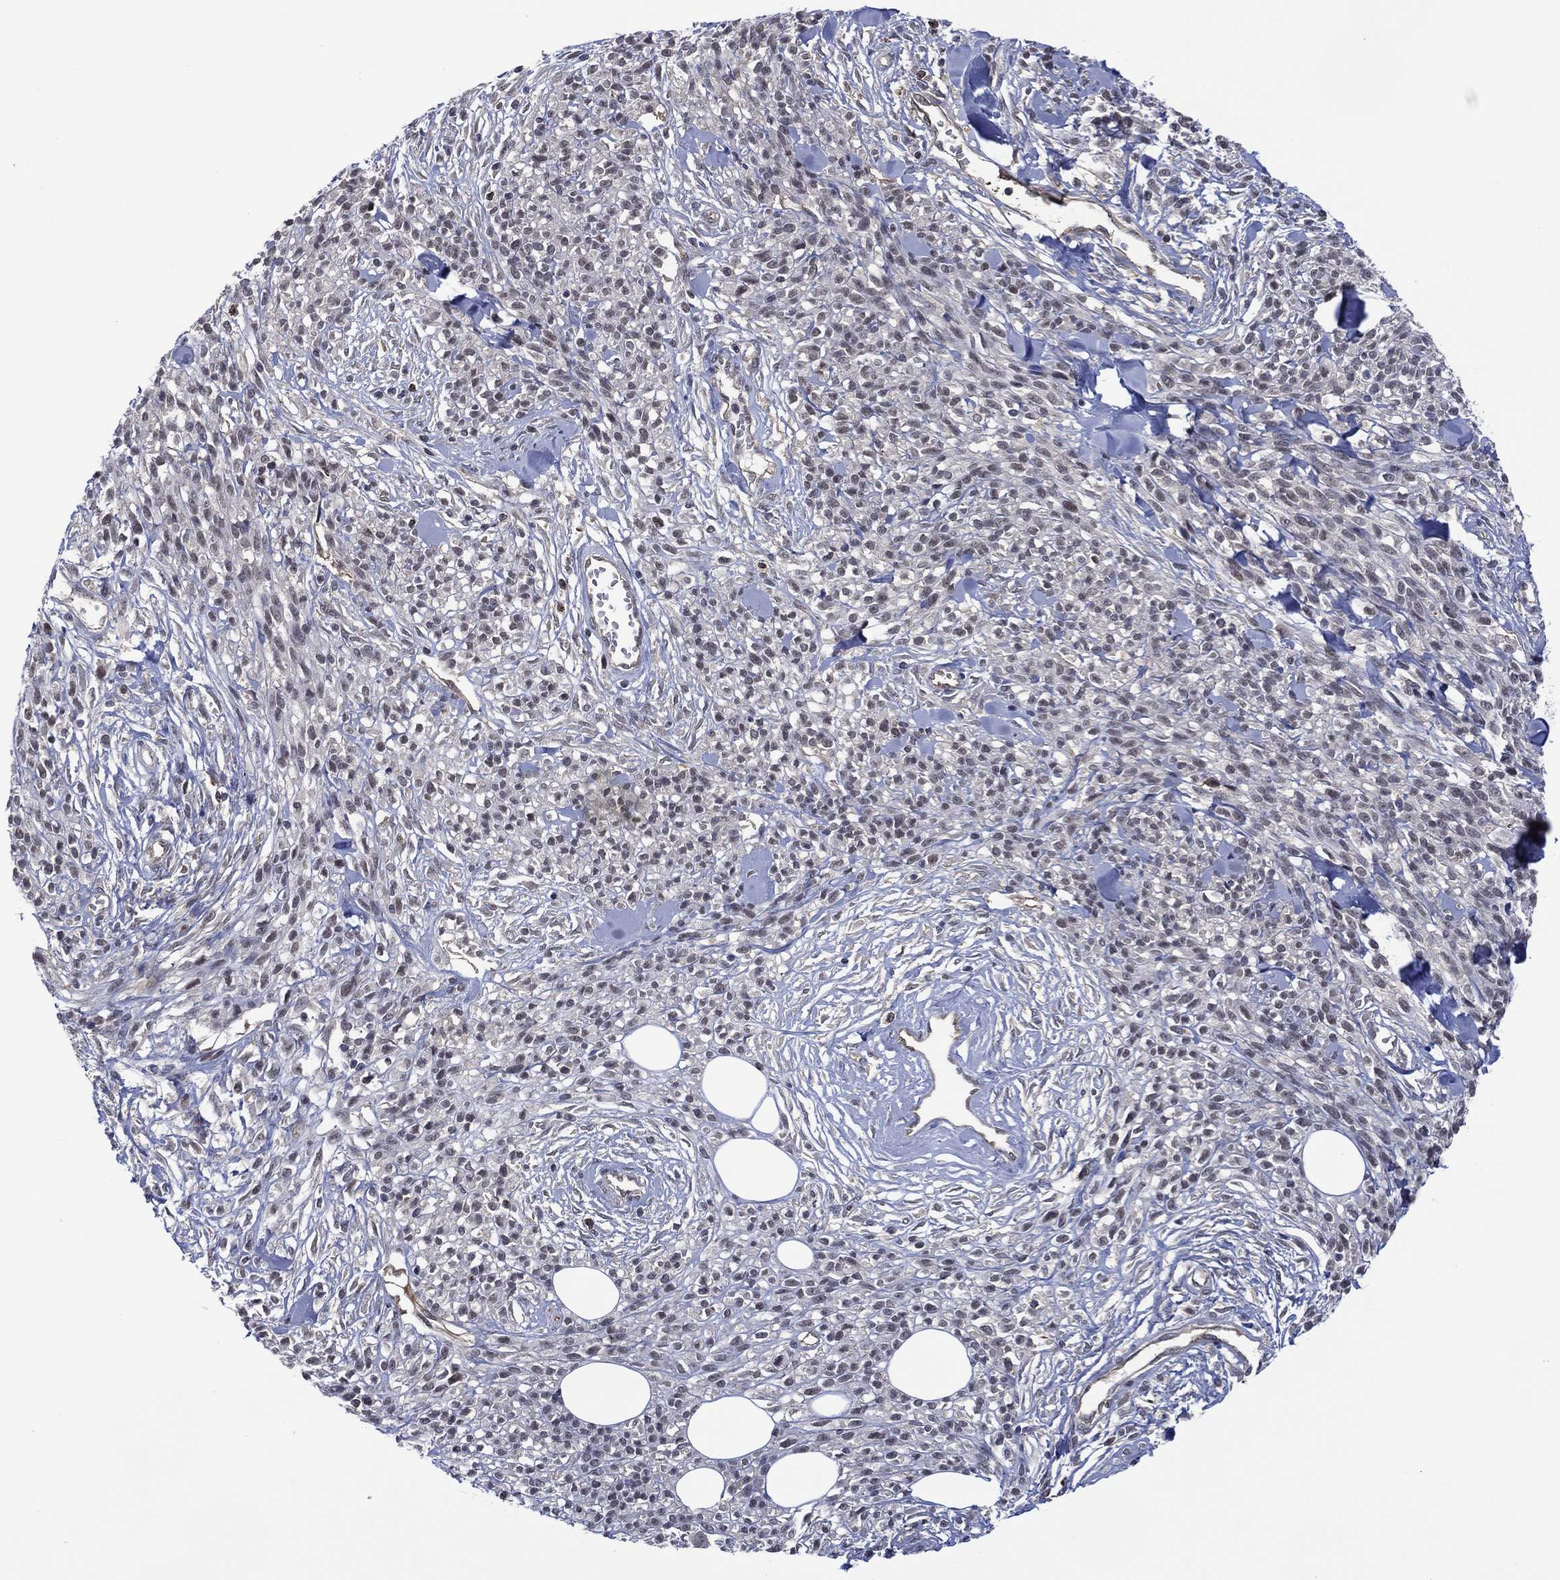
{"staining": {"intensity": "negative", "quantity": "none", "location": "none"}, "tissue": "melanoma", "cell_type": "Tumor cells", "image_type": "cancer", "snomed": [{"axis": "morphology", "description": "Malignant melanoma, NOS"}, {"axis": "topography", "description": "Skin"}, {"axis": "topography", "description": "Skin of trunk"}], "caption": "The photomicrograph exhibits no significant positivity in tumor cells of malignant melanoma.", "gene": "DPP4", "patient": {"sex": "male", "age": 74}}